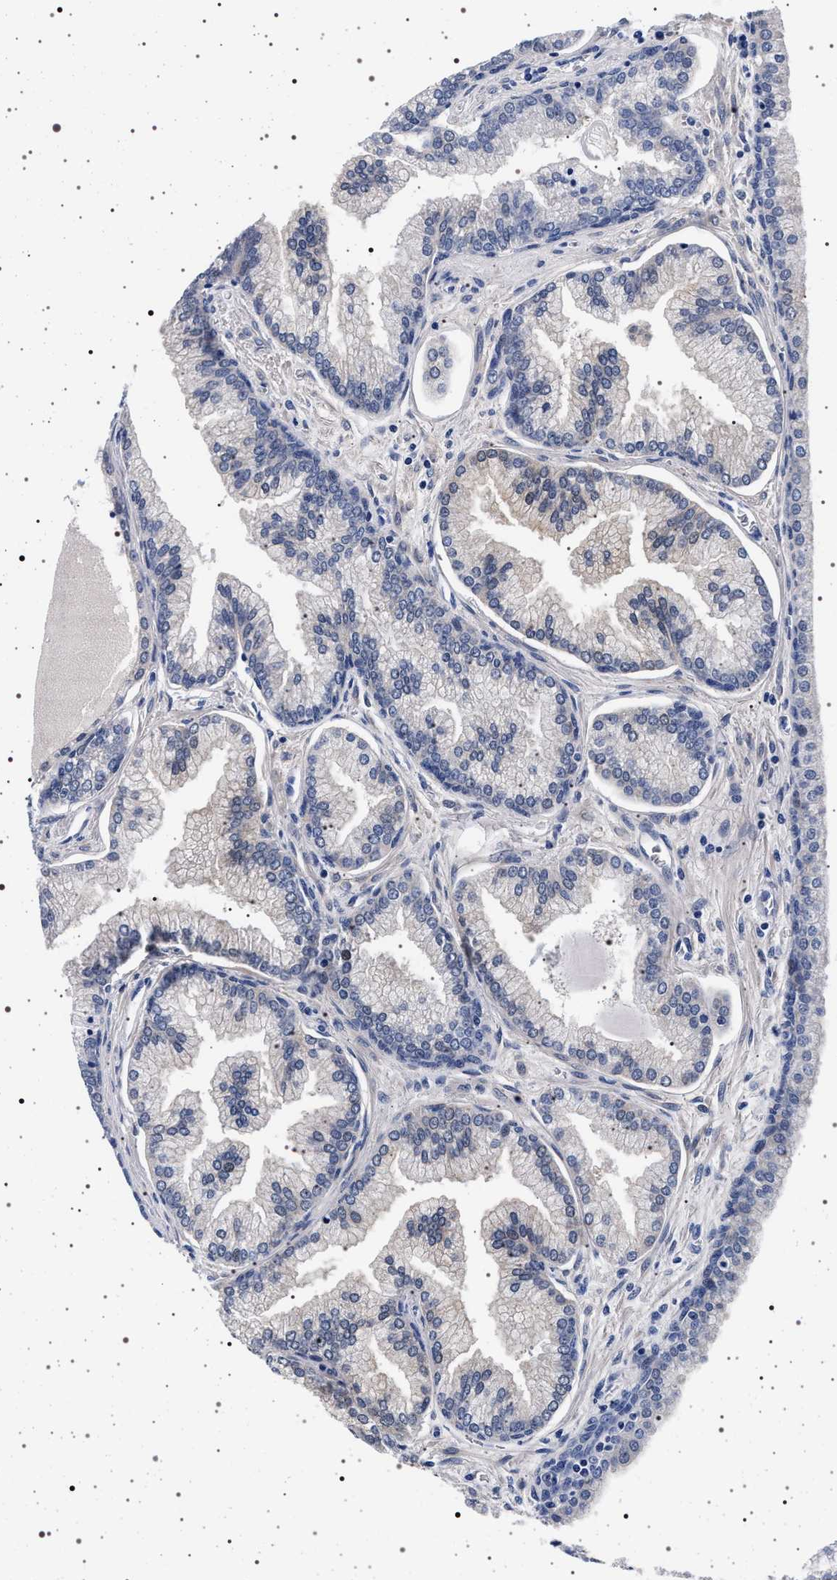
{"staining": {"intensity": "negative", "quantity": "none", "location": "none"}, "tissue": "prostate cancer", "cell_type": "Tumor cells", "image_type": "cancer", "snomed": [{"axis": "morphology", "description": "Adenocarcinoma, Low grade"}, {"axis": "topography", "description": "Prostate"}], "caption": "Adenocarcinoma (low-grade) (prostate) was stained to show a protein in brown. There is no significant positivity in tumor cells.", "gene": "MAPK10", "patient": {"sex": "male", "age": 59}}